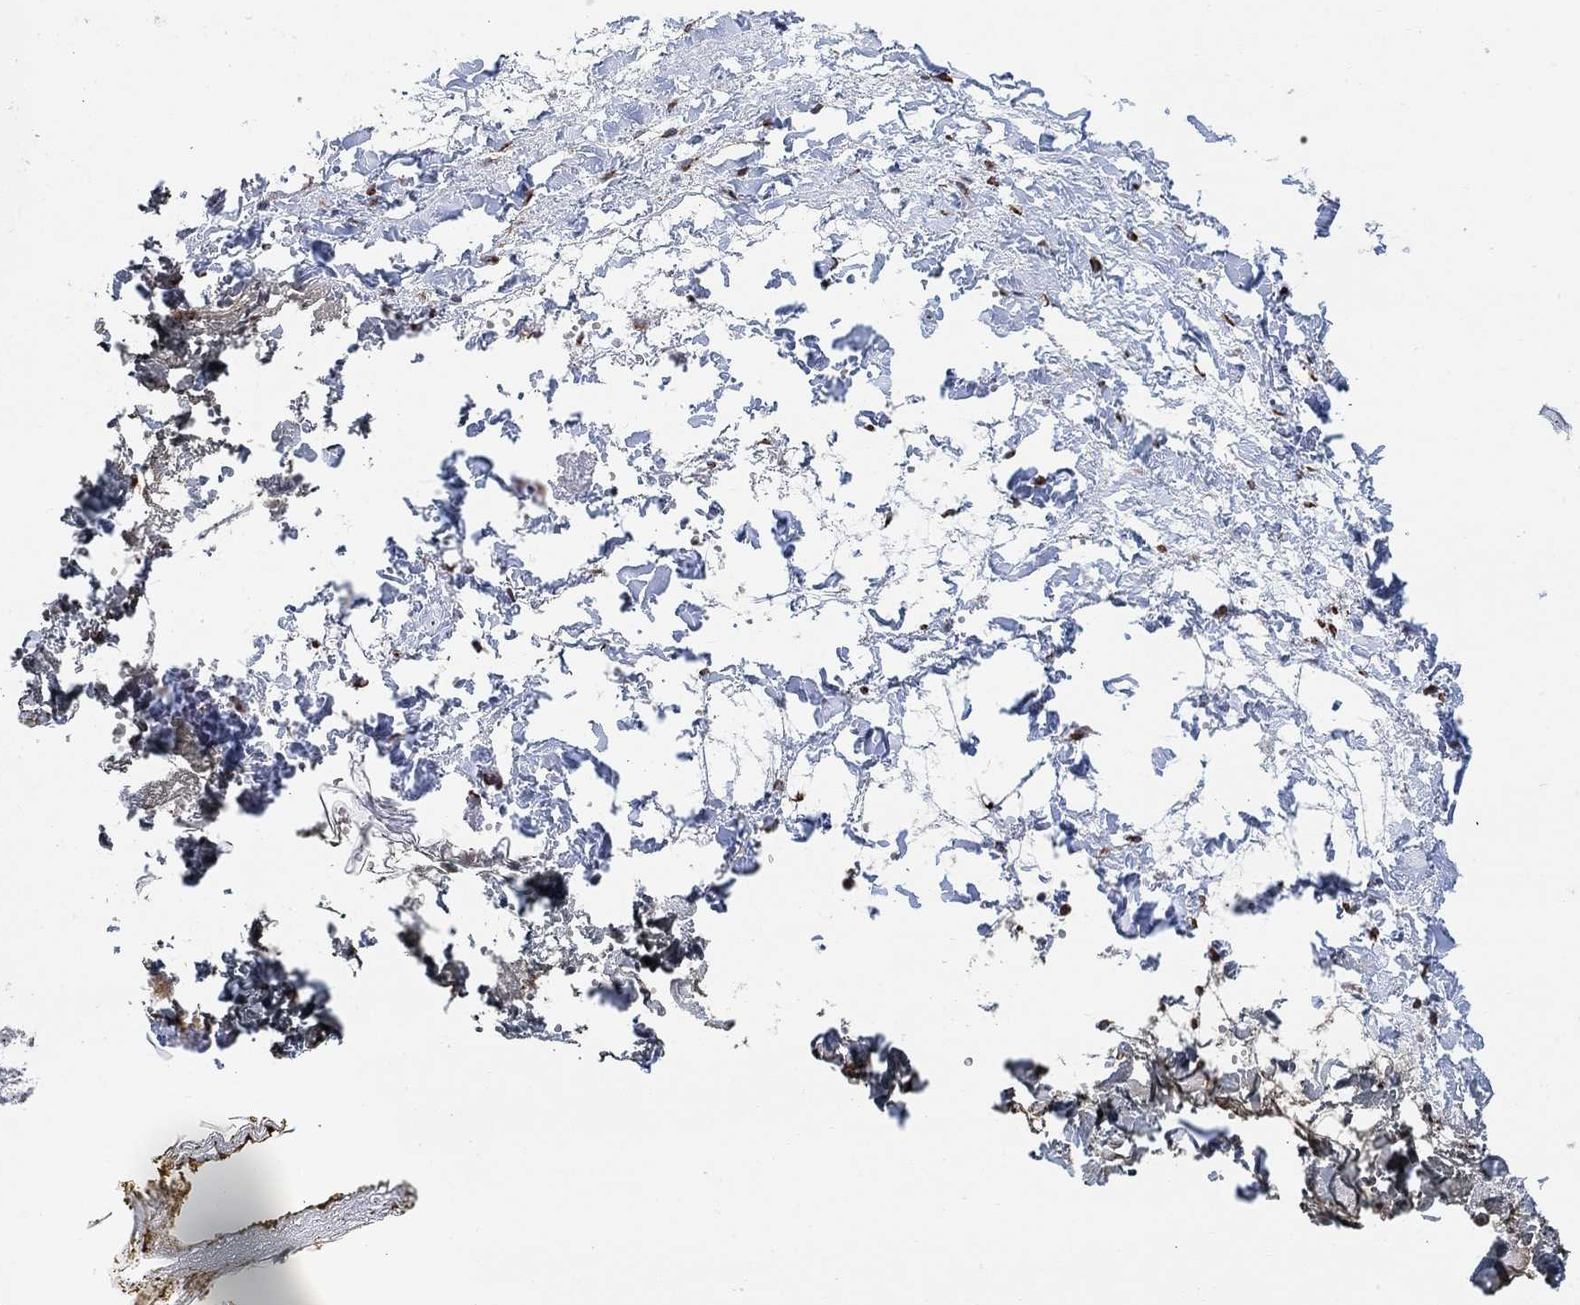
{"staining": {"intensity": "negative", "quantity": "none", "location": "none"}, "tissue": "skin", "cell_type": "Fibroblasts", "image_type": "normal", "snomed": [{"axis": "morphology", "description": "Normal tissue, NOS"}, {"axis": "topography", "description": "Skin"}], "caption": "This is a photomicrograph of IHC staining of unremarkable skin, which shows no positivity in fibroblasts.", "gene": "ABHD14A", "patient": {"sex": "female", "age": 34}}